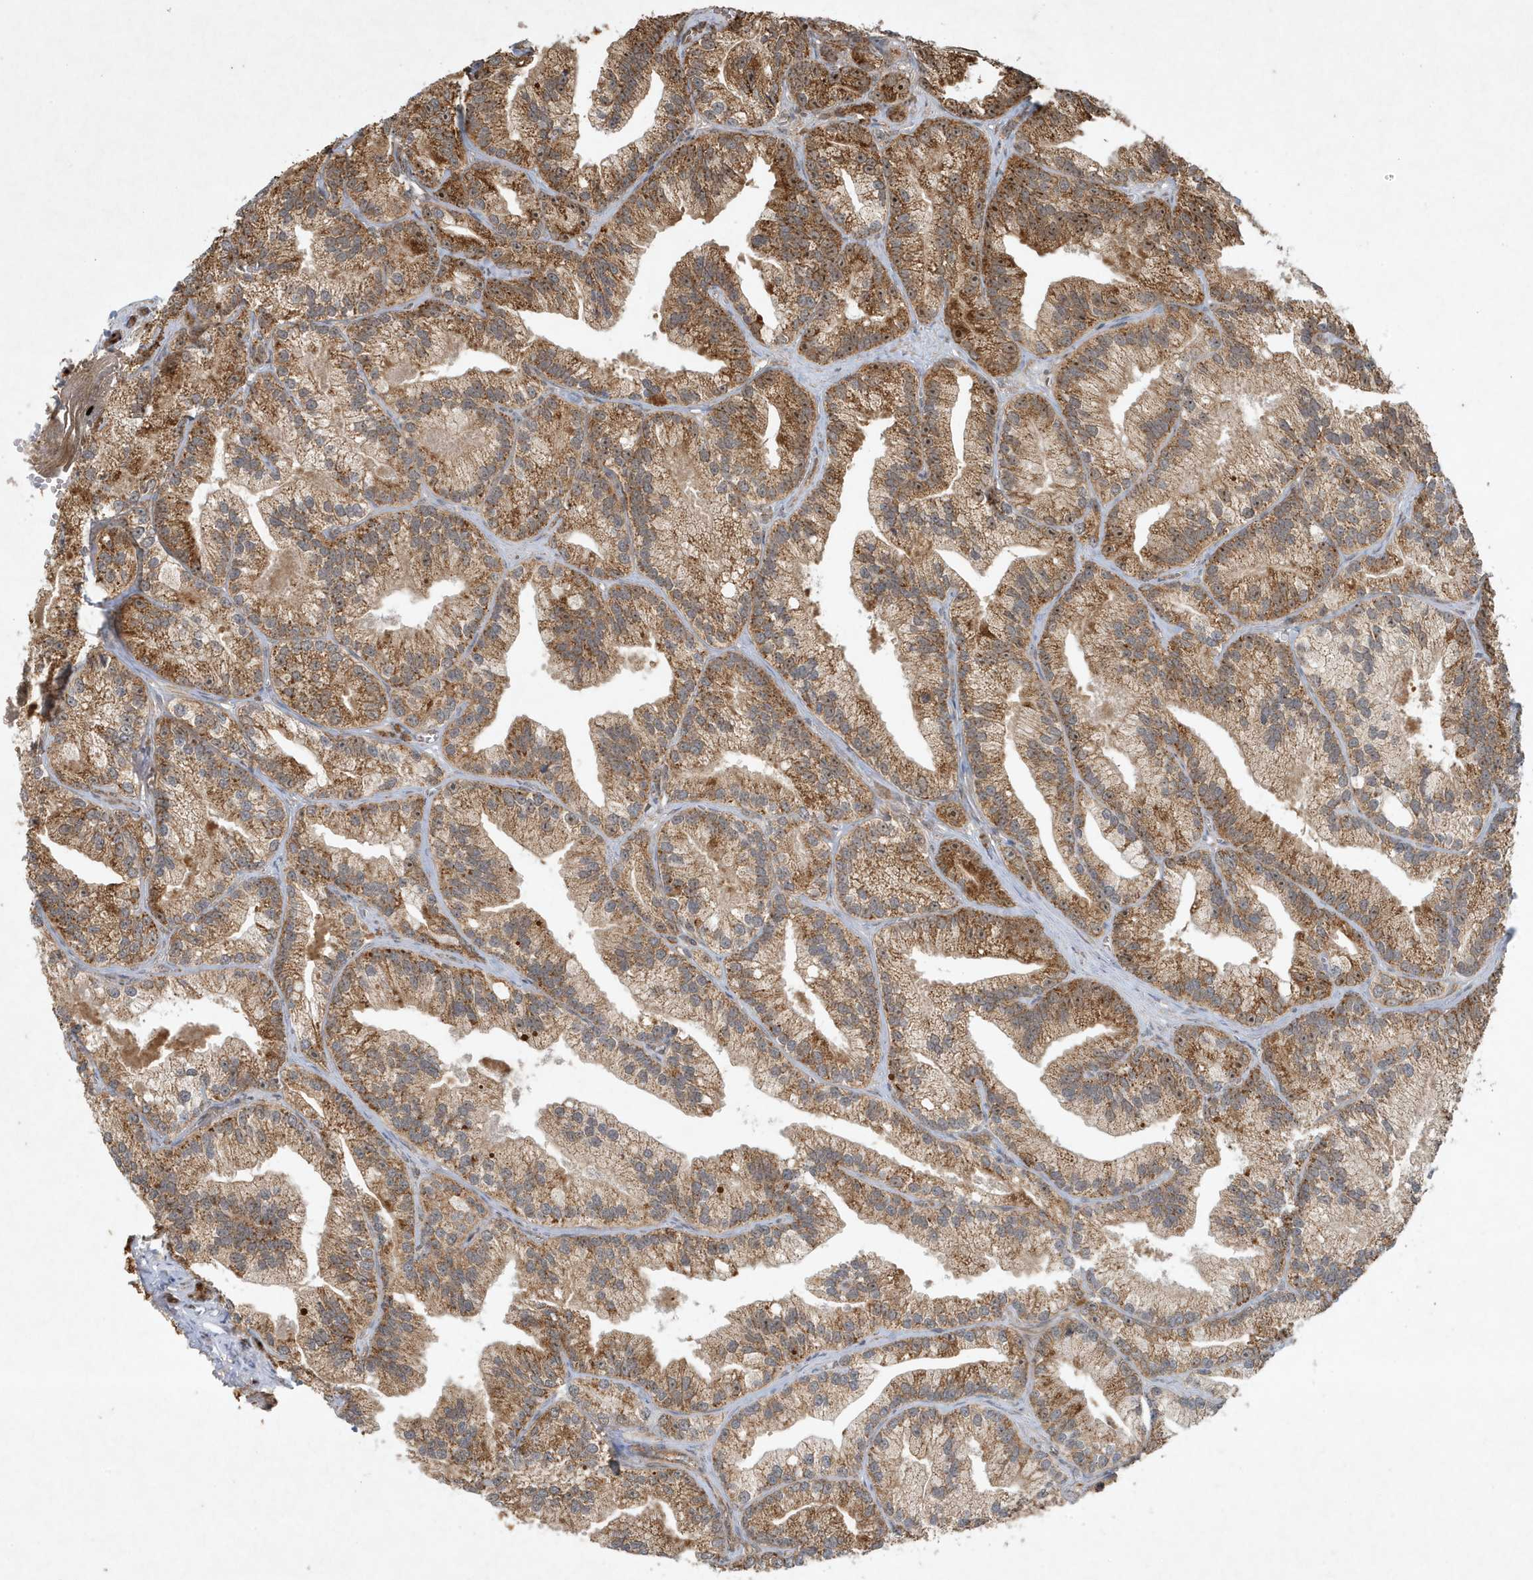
{"staining": {"intensity": "strong", "quantity": ">75%", "location": "cytoplasmic/membranous,nuclear"}, "tissue": "prostate cancer", "cell_type": "Tumor cells", "image_type": "cancer", "snomed": [{"axis": "morphology", "description": "Adenocarcinoma, Low grade"}, {"axis": "topography", "description": "Prostate"}], "caption": "Adenocarcinoma (low-grade) (prostate) tissue shows strong cytoplasmic/membranous and nuclear staining in approximately >75% of tumor cells (DAB (3,3'-diaminobenzidine) IHC with brightfield microscopy, high magnification).", "gene": "ABCB9", "patient": {"sex": "male", "age": 89}}